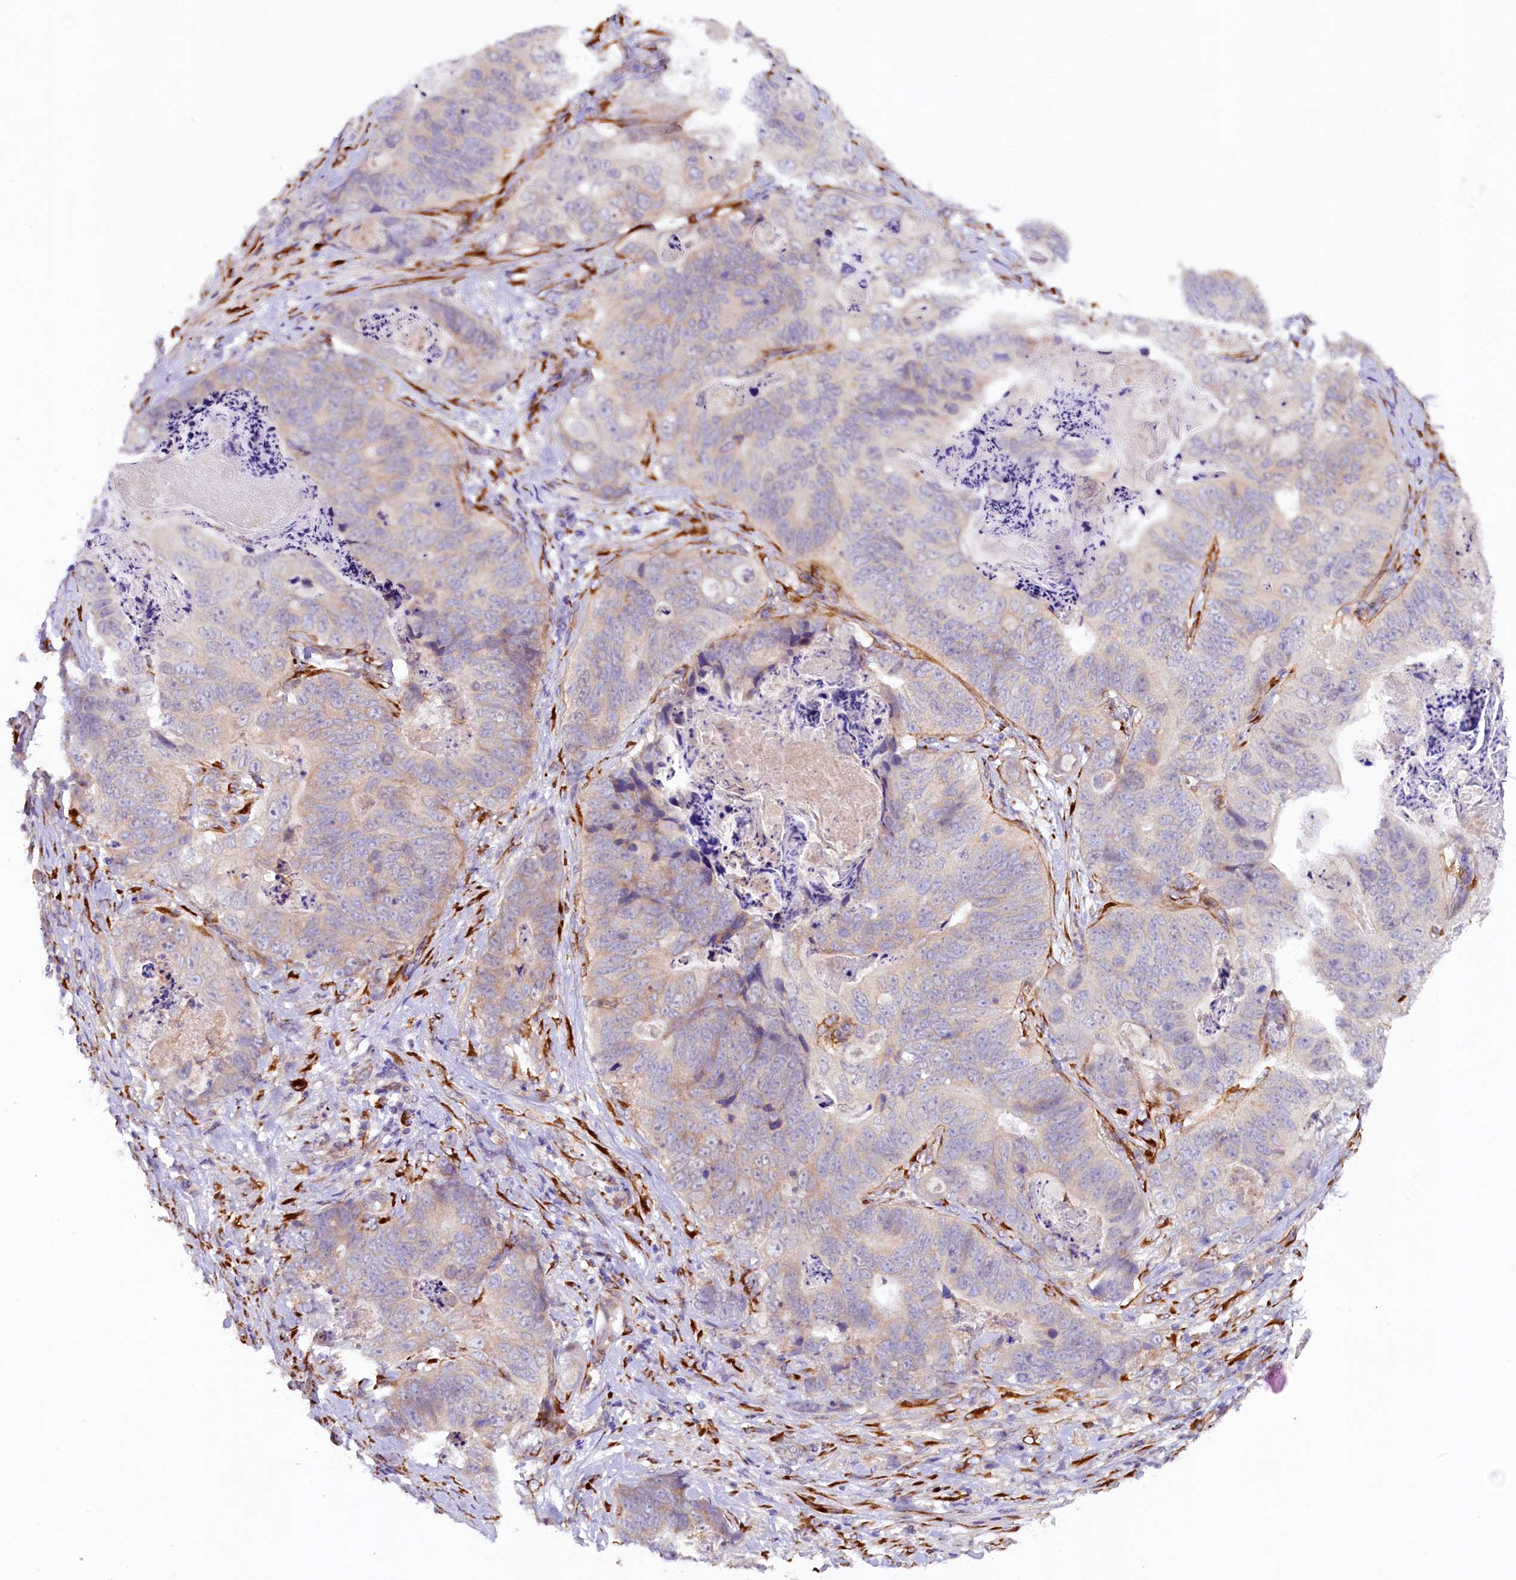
{"staining": {"intensity": "negative", "quantity": "none", "location": "none"}, "tissue": "stomach cancer", "cell_type": "Tumor cells", "image_type": "cancer", "snomed": [{"axis": "morphology", "description": "Normal tissue, NOS"}, {"axis": "morphology", "description": "Adenocarcinoma, NOS"}, {"axis": "topography", "description": "Stomach"}], "caption": "Tumor cells are negative for brown protein staining in adenocarcinoma (stomach).", "gene": "SSC5D", "patient": {"sex": "female", "age": 89}}